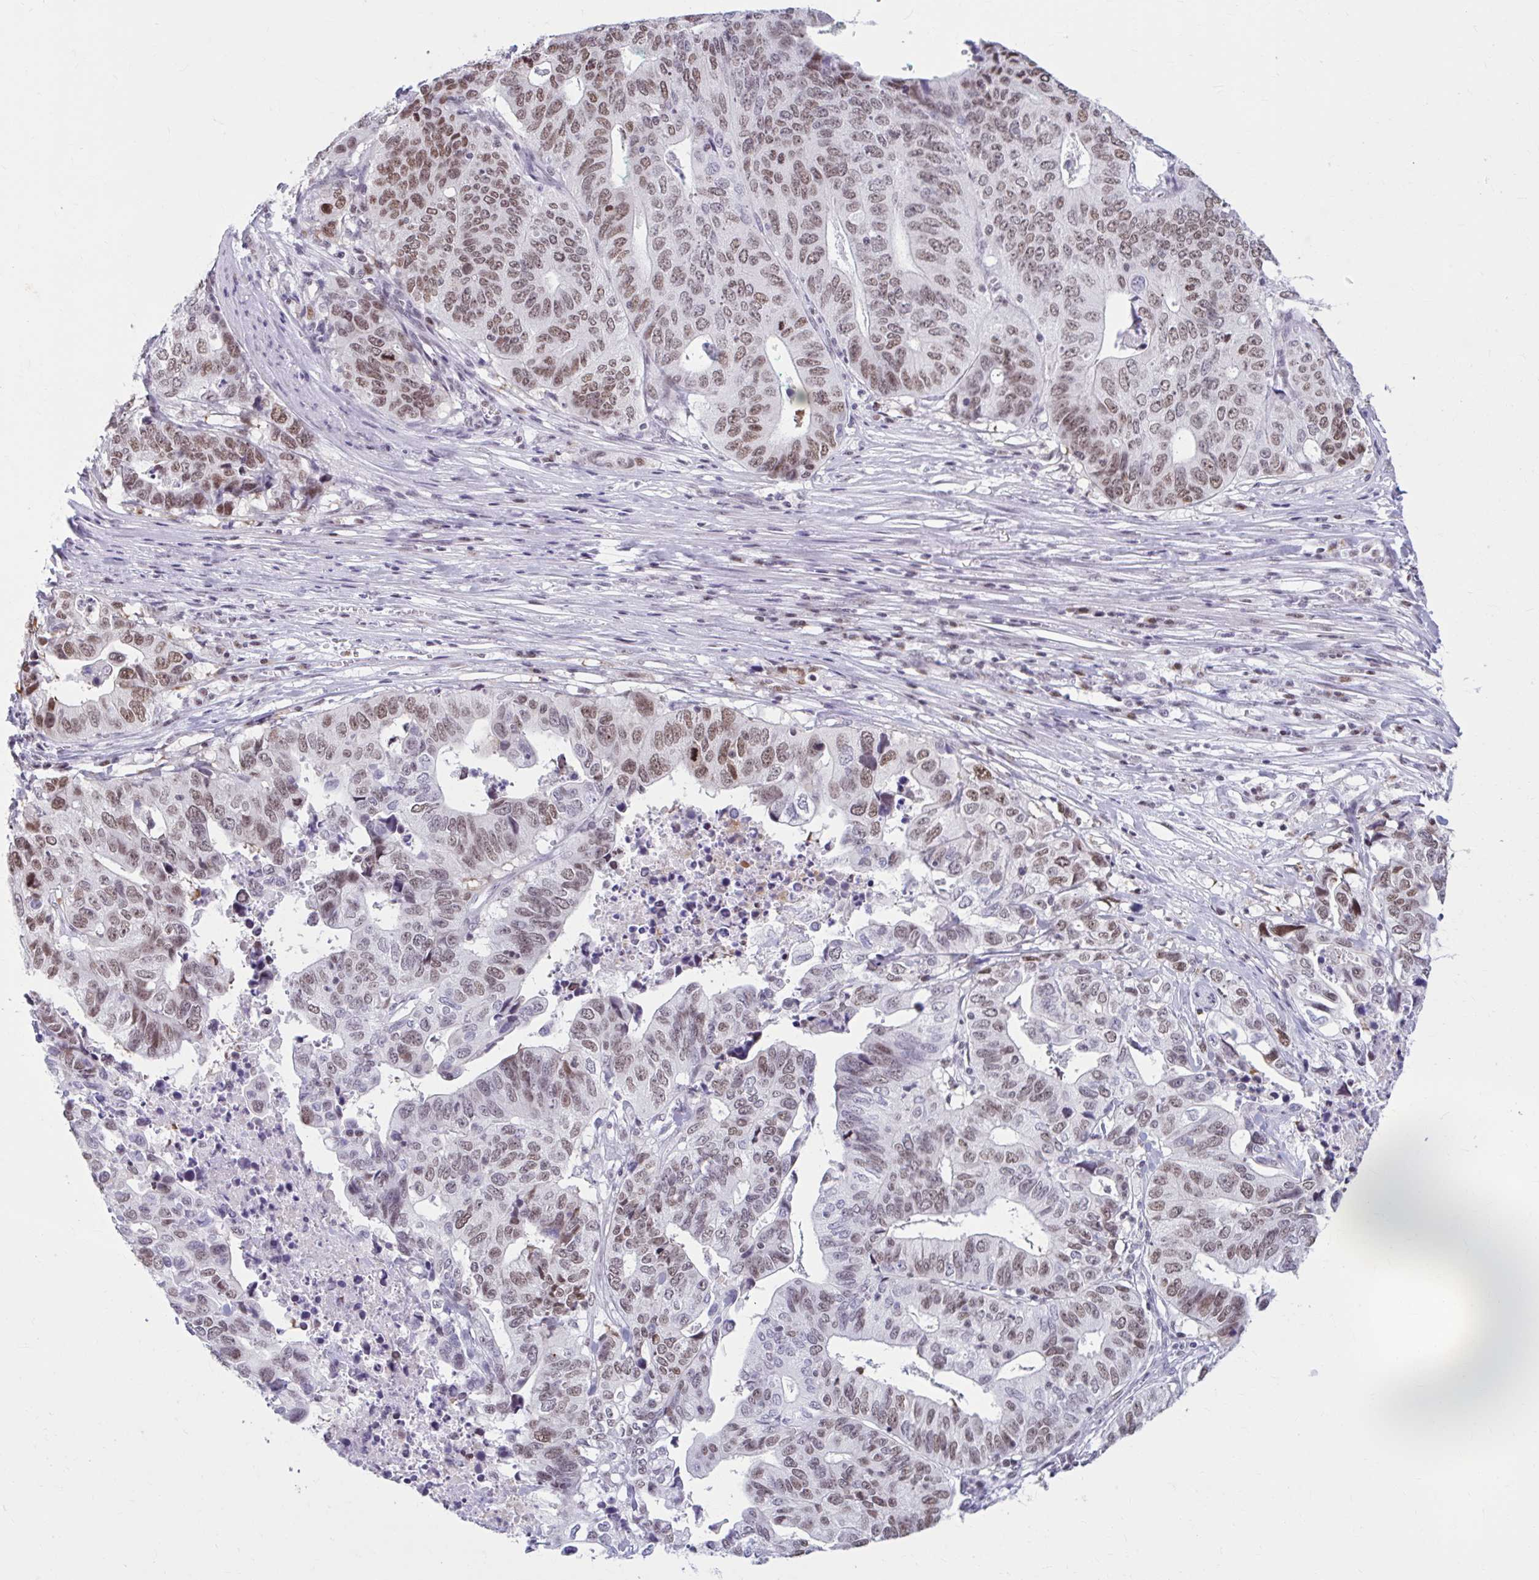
{"staining": {"intensity": "moderate", "quantity": ">75%", "location": "nuclear"}, "tissue": "stomach cancer", "cell_type": "Tumor cells", "image_type": "cancer", "snomed": [{"axis": "morphology", "description": "Adenocarcinoma, NOS"}, {"axis": "topography", "description": "Stomach, upper"}], "caption": "Adenocarcinoma (stomach) was stained to show a protein in brown. There is medium levels of moderate nuclear staining in about >75% of tumor cells.", "gene": "PABIR1", "patient": {"sex": "female", "age": 67}}